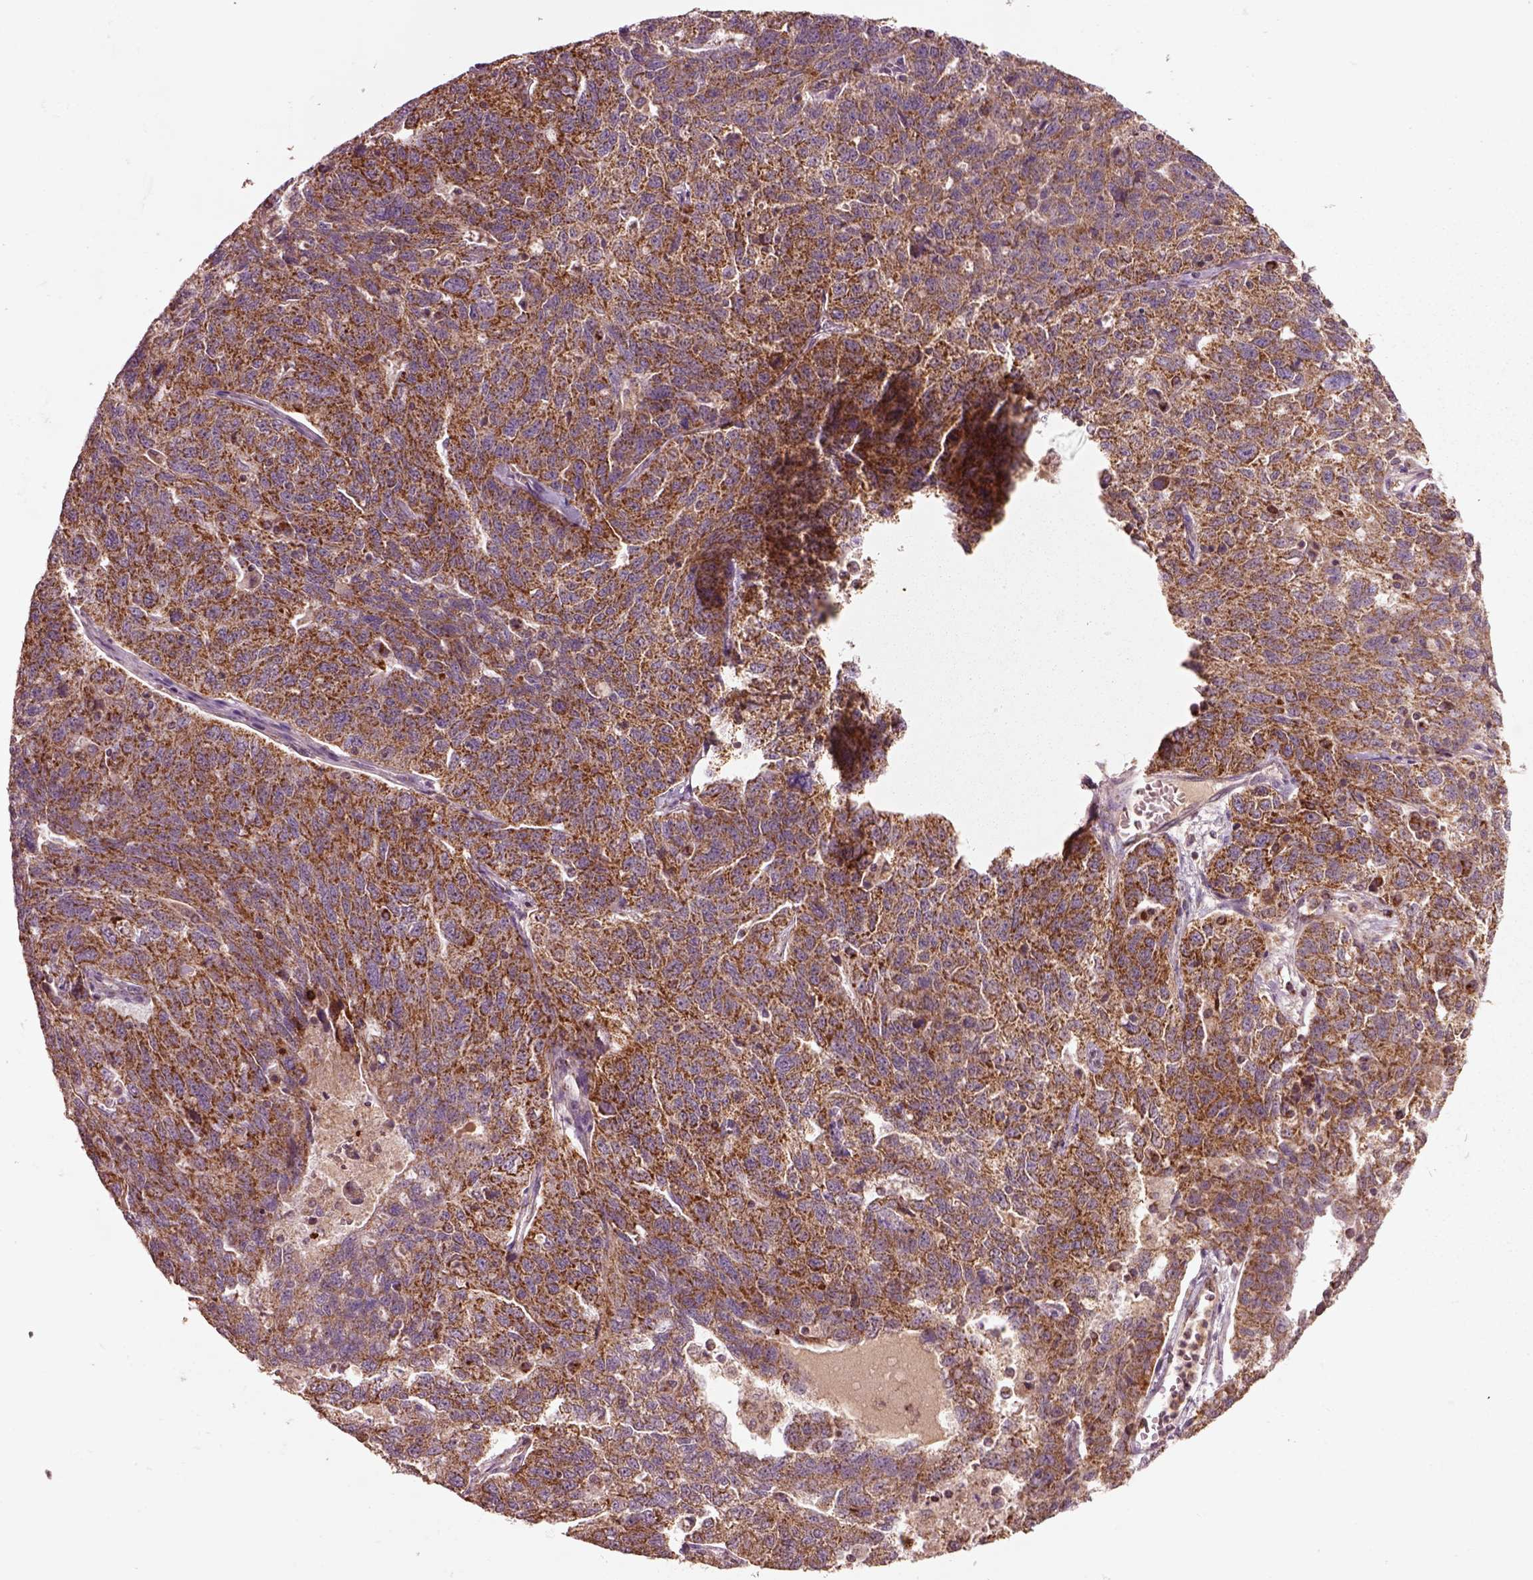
{"staining": {"intensity": "moderate", "quantity": ">75%", "location": "cytoplasmic/membranous"}, "tissue": "ovarian cancer", "cell_type": "Tumor cells", "image_type": "cancer", "snomed": [{"axis": "morphology", "description": "Cystadenocarcinoma, serous, NOS"}, {"axis": "topography", "description": "Ovary"}], "caption": "Immunohistochemical staining of human ovarian cancer shows medium levels of moderate cytoplasmic/membranous staining in approximately >75% of tumor cells.", "gene": "SLC25A5", "patient": {"sex": "female", "age": 71}}